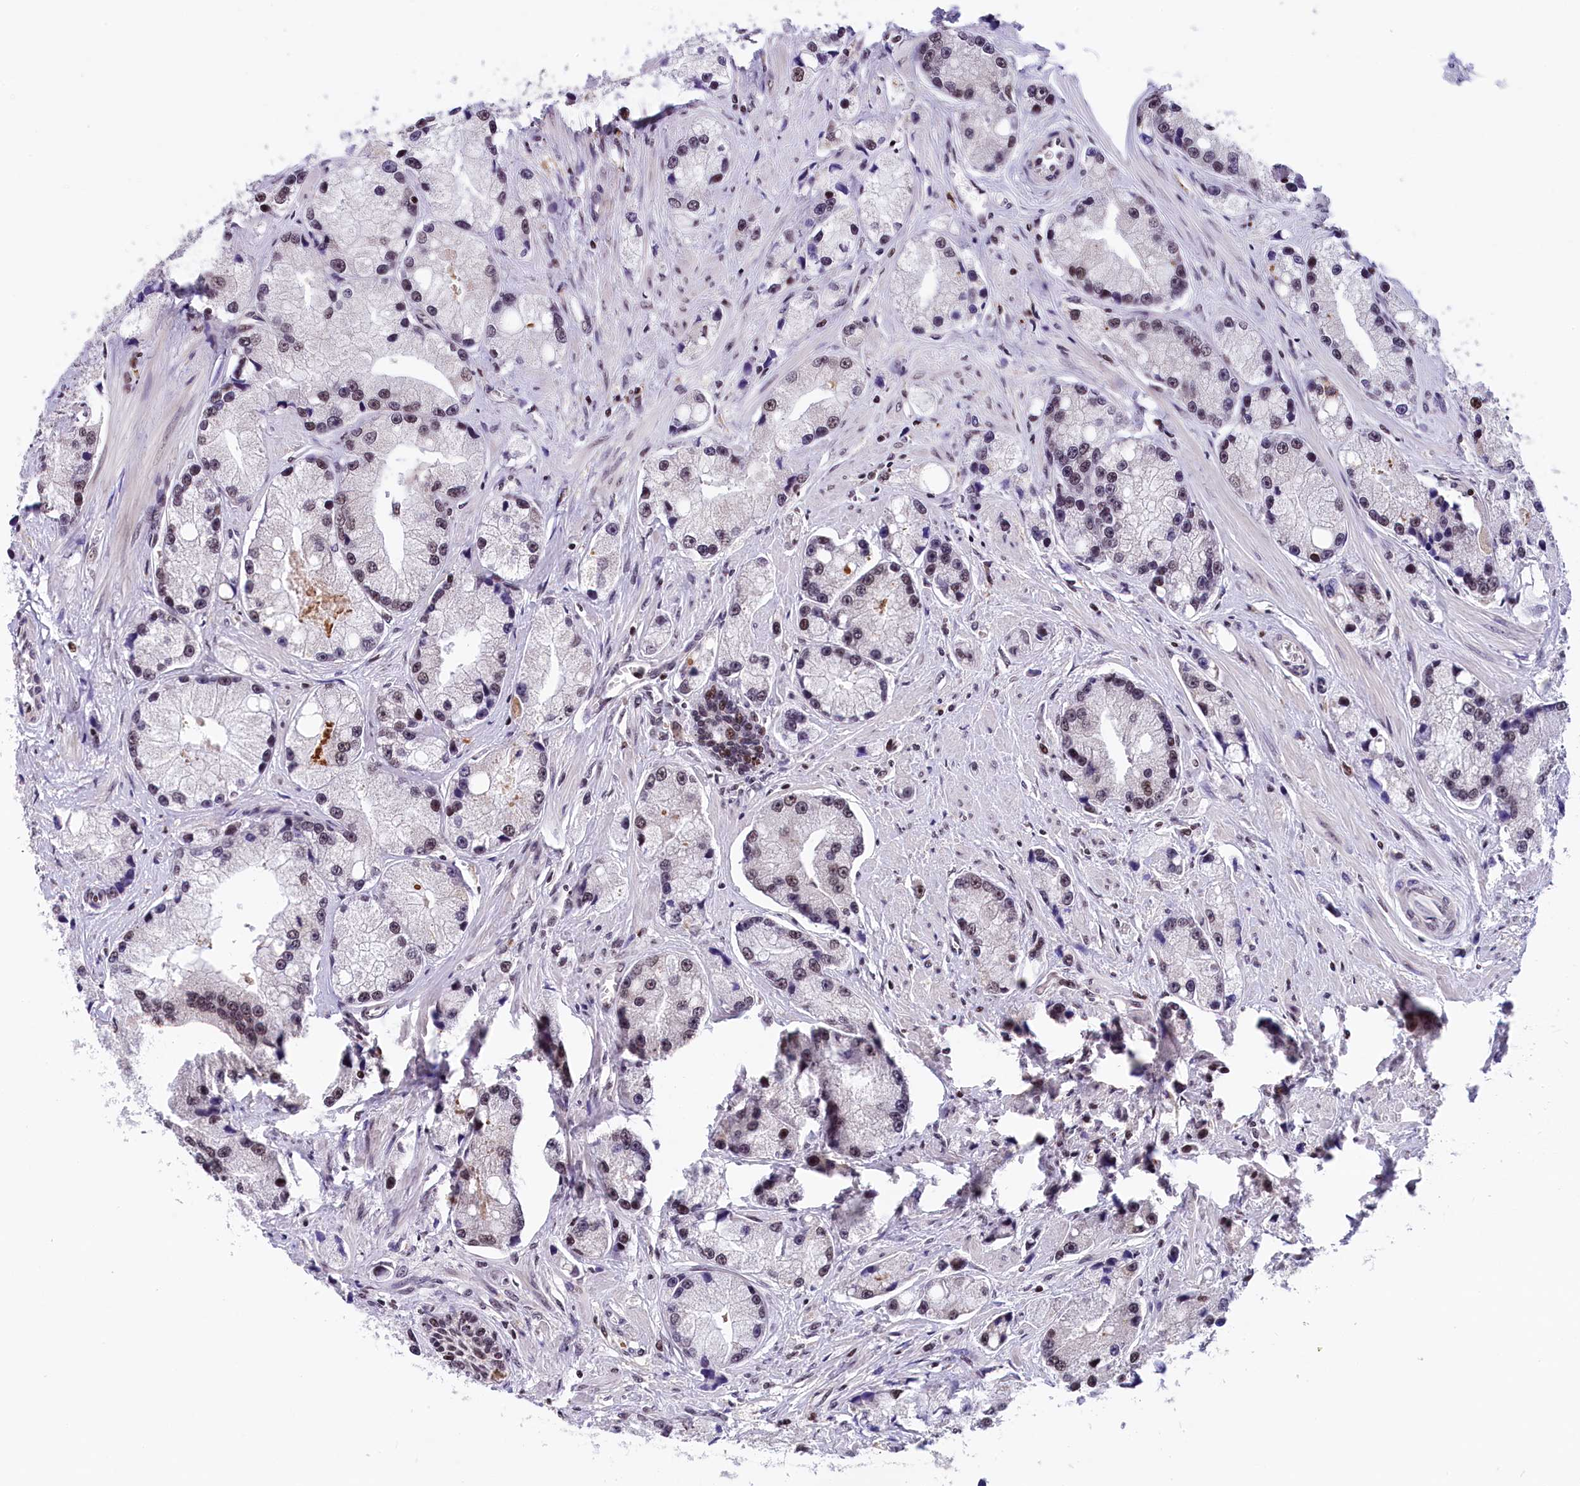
{"staining": {"intensity": "weak", "quantity": "25%-75%", "location": "nuclear"}, "tissue": "prostate cancer", "cell_type": "Tumor cells", "image_type": "cancer", "snomed": [{"axis": "morphology", "description": "Adenocarcinoma, High grade"}, {"axis": "topography", "description": "Prostate"}], "caption": "A low amount of weak nuclear staining is present in about 25%-75% of tumor cells in prostate high-grade adenocarcinoma tissue.", "gene": "CDYL2", "patient": {"sex": "male", "age": 74}}